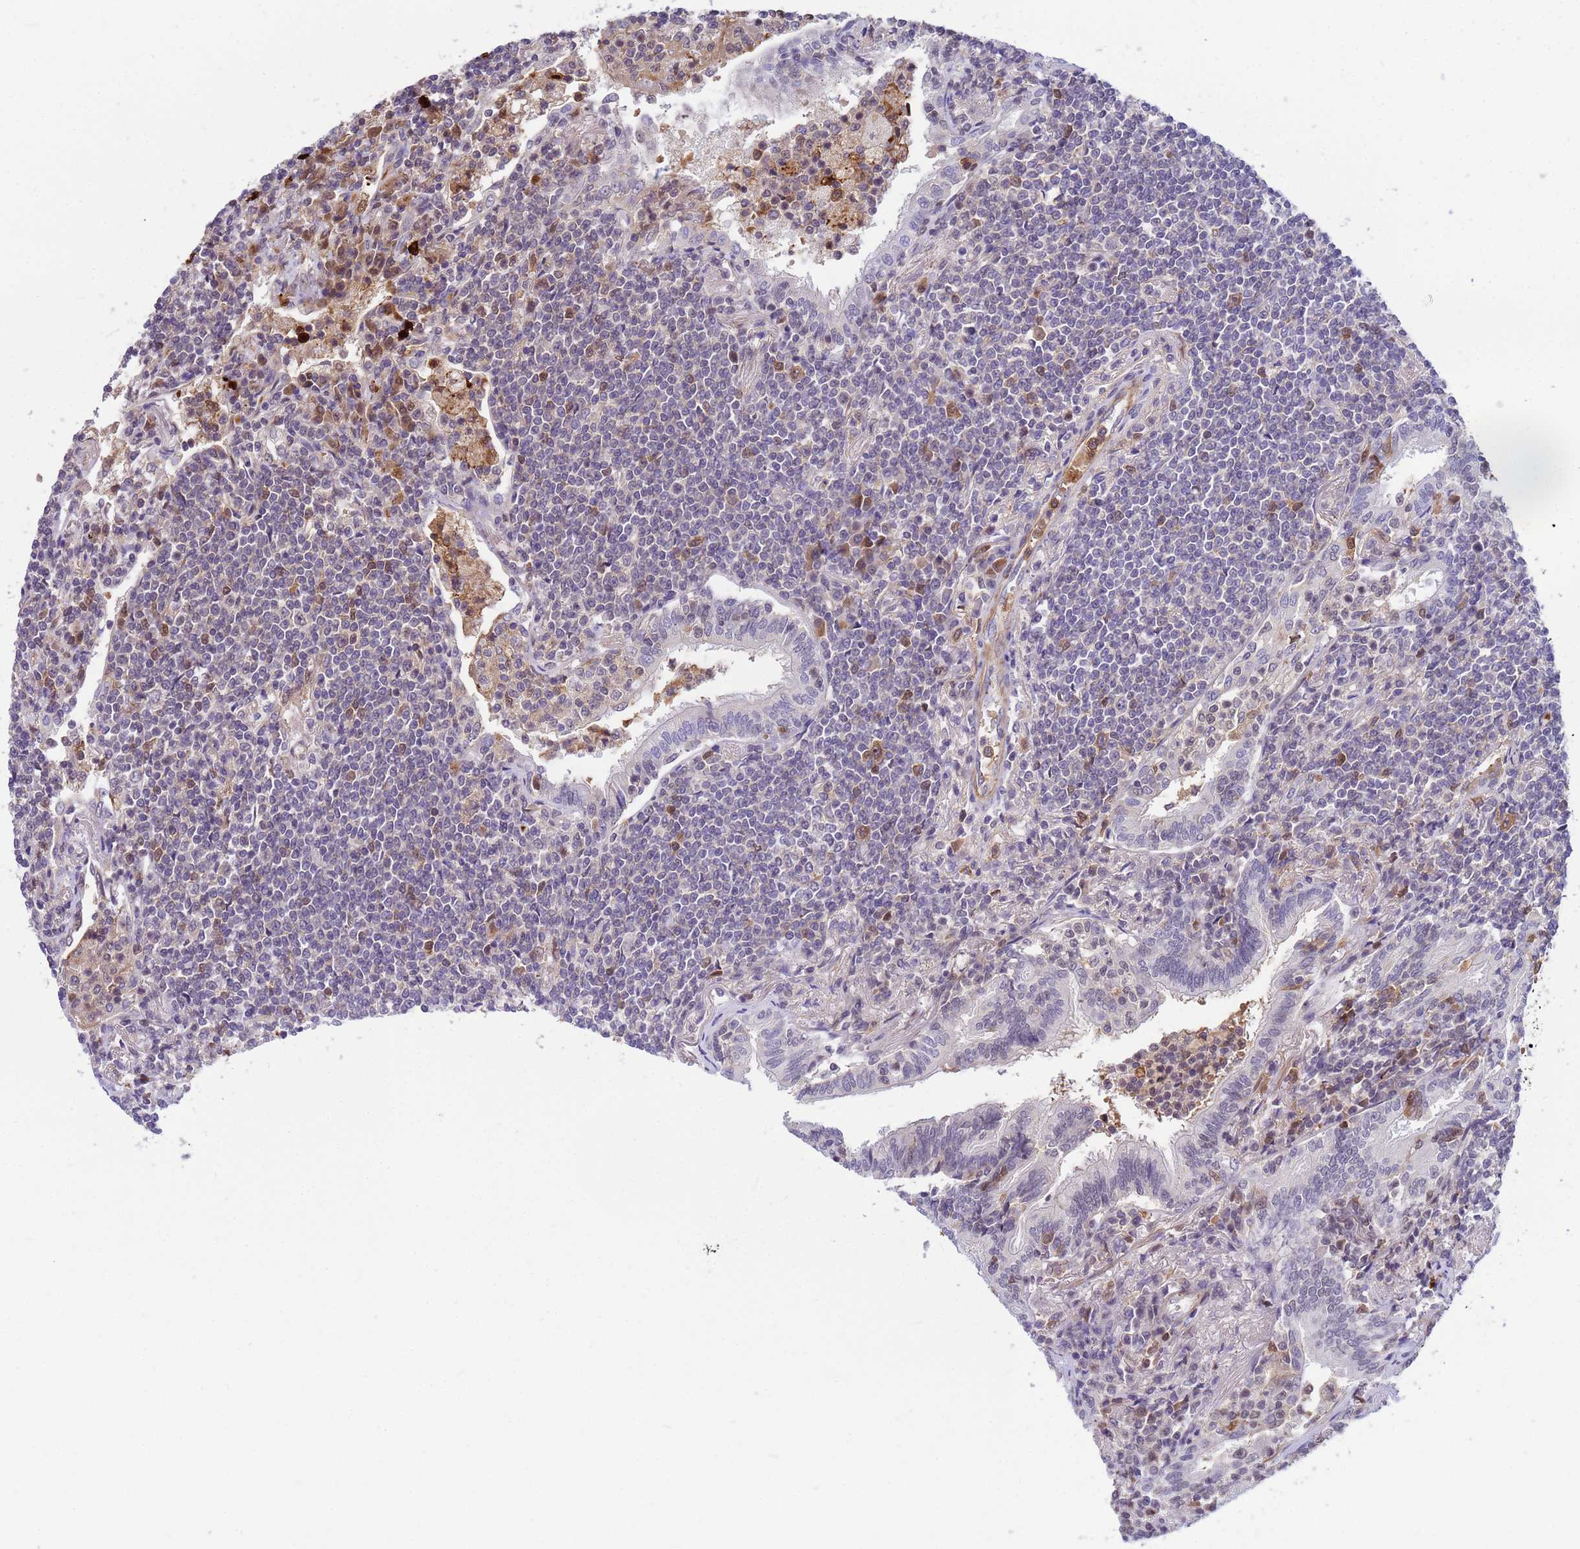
{"staining": {"intensity": "negative", "quantity": "none", "location": "none"}, "tissue": "lymphoma", "cell_type": "Tumor cells", "image_type": "cancer", "snomed": [{"axis": "morphology", "description": "Malignant lymphoma, non-Hodgkin's type, Low grade"}, {"axis": "topography", "description": "Lung"}], "caption": "Tumor cells show no significant protein staining in lymphoma. (Brightfield microscopy of DAB immunohistochemistry (IHC) at high magnification).", "gene": "ORM1", "patient": {"sex": "female", "age": 71}}